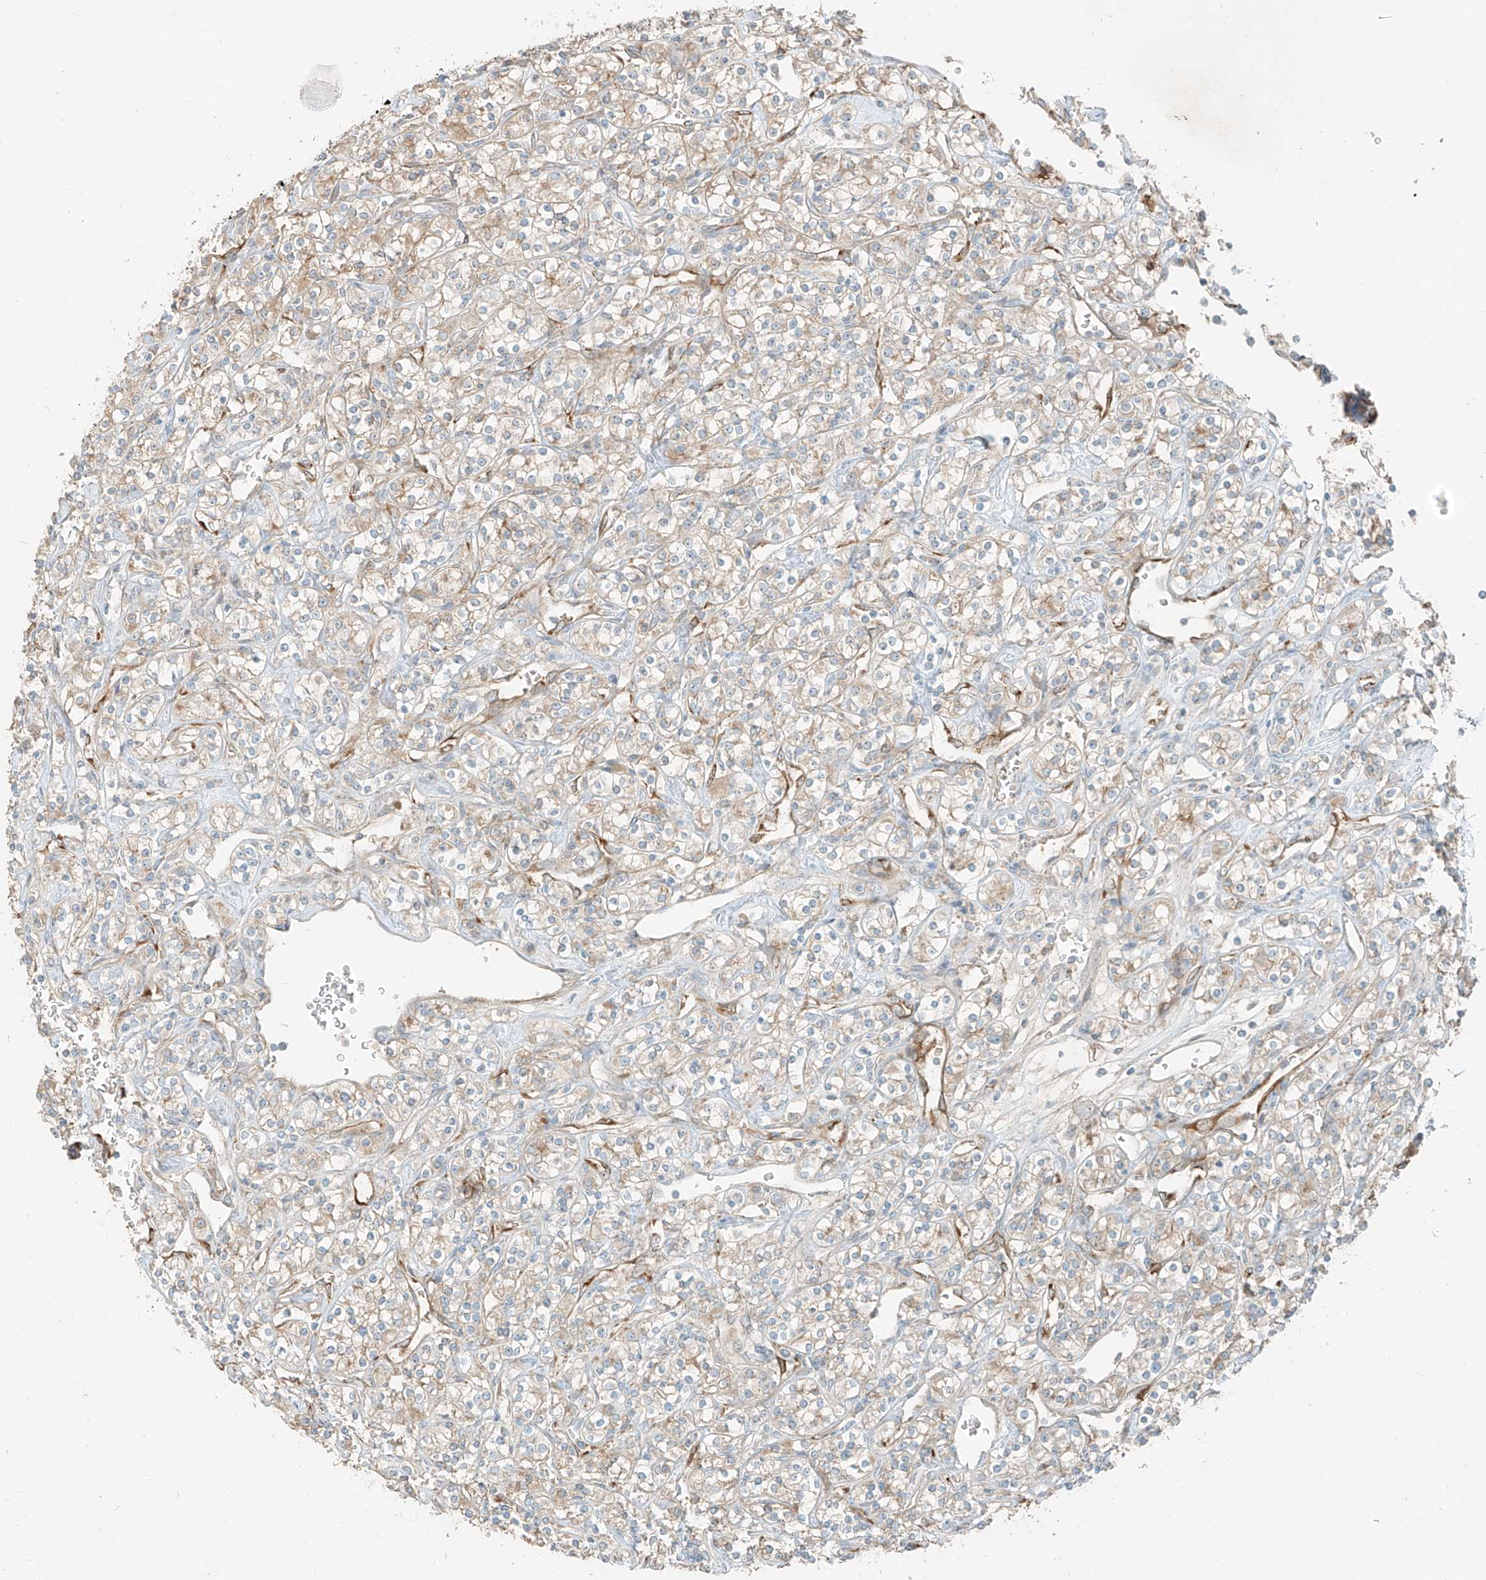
{"staining": {"intensity": "weak", "quantity": "25%-75%", "location": "cytoplasmic/membranous"}, "tissue": "renal cancer", "cell_type": "Tumor cells", "image_type": "cancer", "snomed": [{"axis": "morphology", "description": "Adenocarcinoma, NOS"}, {"axis": "topography", "description": "Kidney"}], "caption": "Immunohistochemical staining of adenocarcinoma (renal) reveals weak cytoplasmic/membranous protein expression in about 25%-75% of tumor cells.", "gene": "FSTL1", "patient": {"sex": "male", "age": 77}}